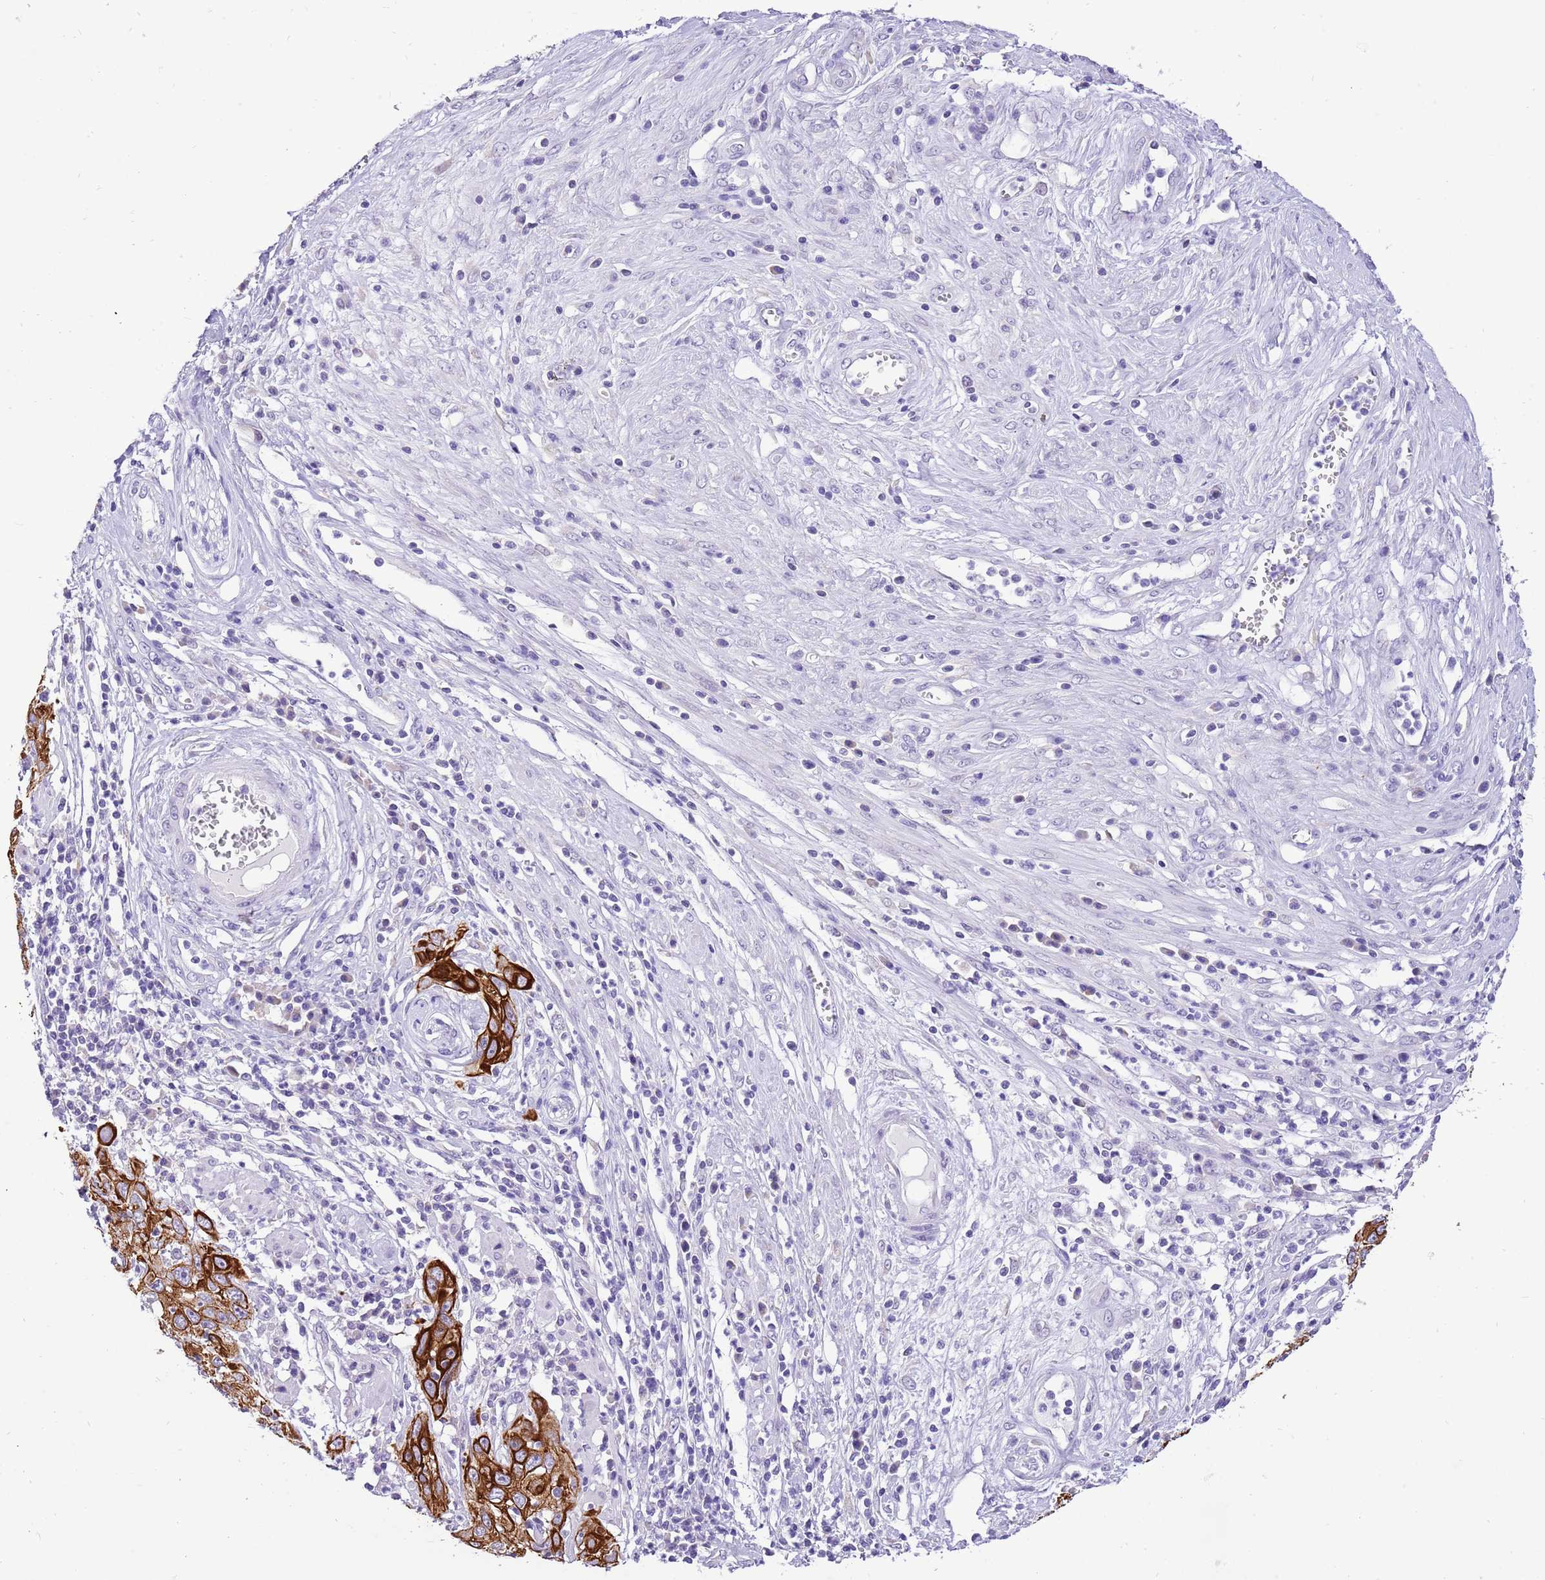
{"staining": {"intensity": "strong", "quantity": ">75%", "location": "cytoplasmic/membranous"}, "tissue": "cervical cancer", "cell_type": "Tumor cells", "image_type": "cancer", "snomed": [{"axis": "morphology", "description": "Squamous cell carcinoma, NOS"}, {"axis": "topography", "description": "Cervix"}], "caption": "The micrograph shows a brown stain indicating the presence of a protein in the cytoplasmic/membranous of tumor cells in squamous cell carcinoma (cervical).", "gene": "R3HDM4", "patient": {"sex": "female", "age": 36}}